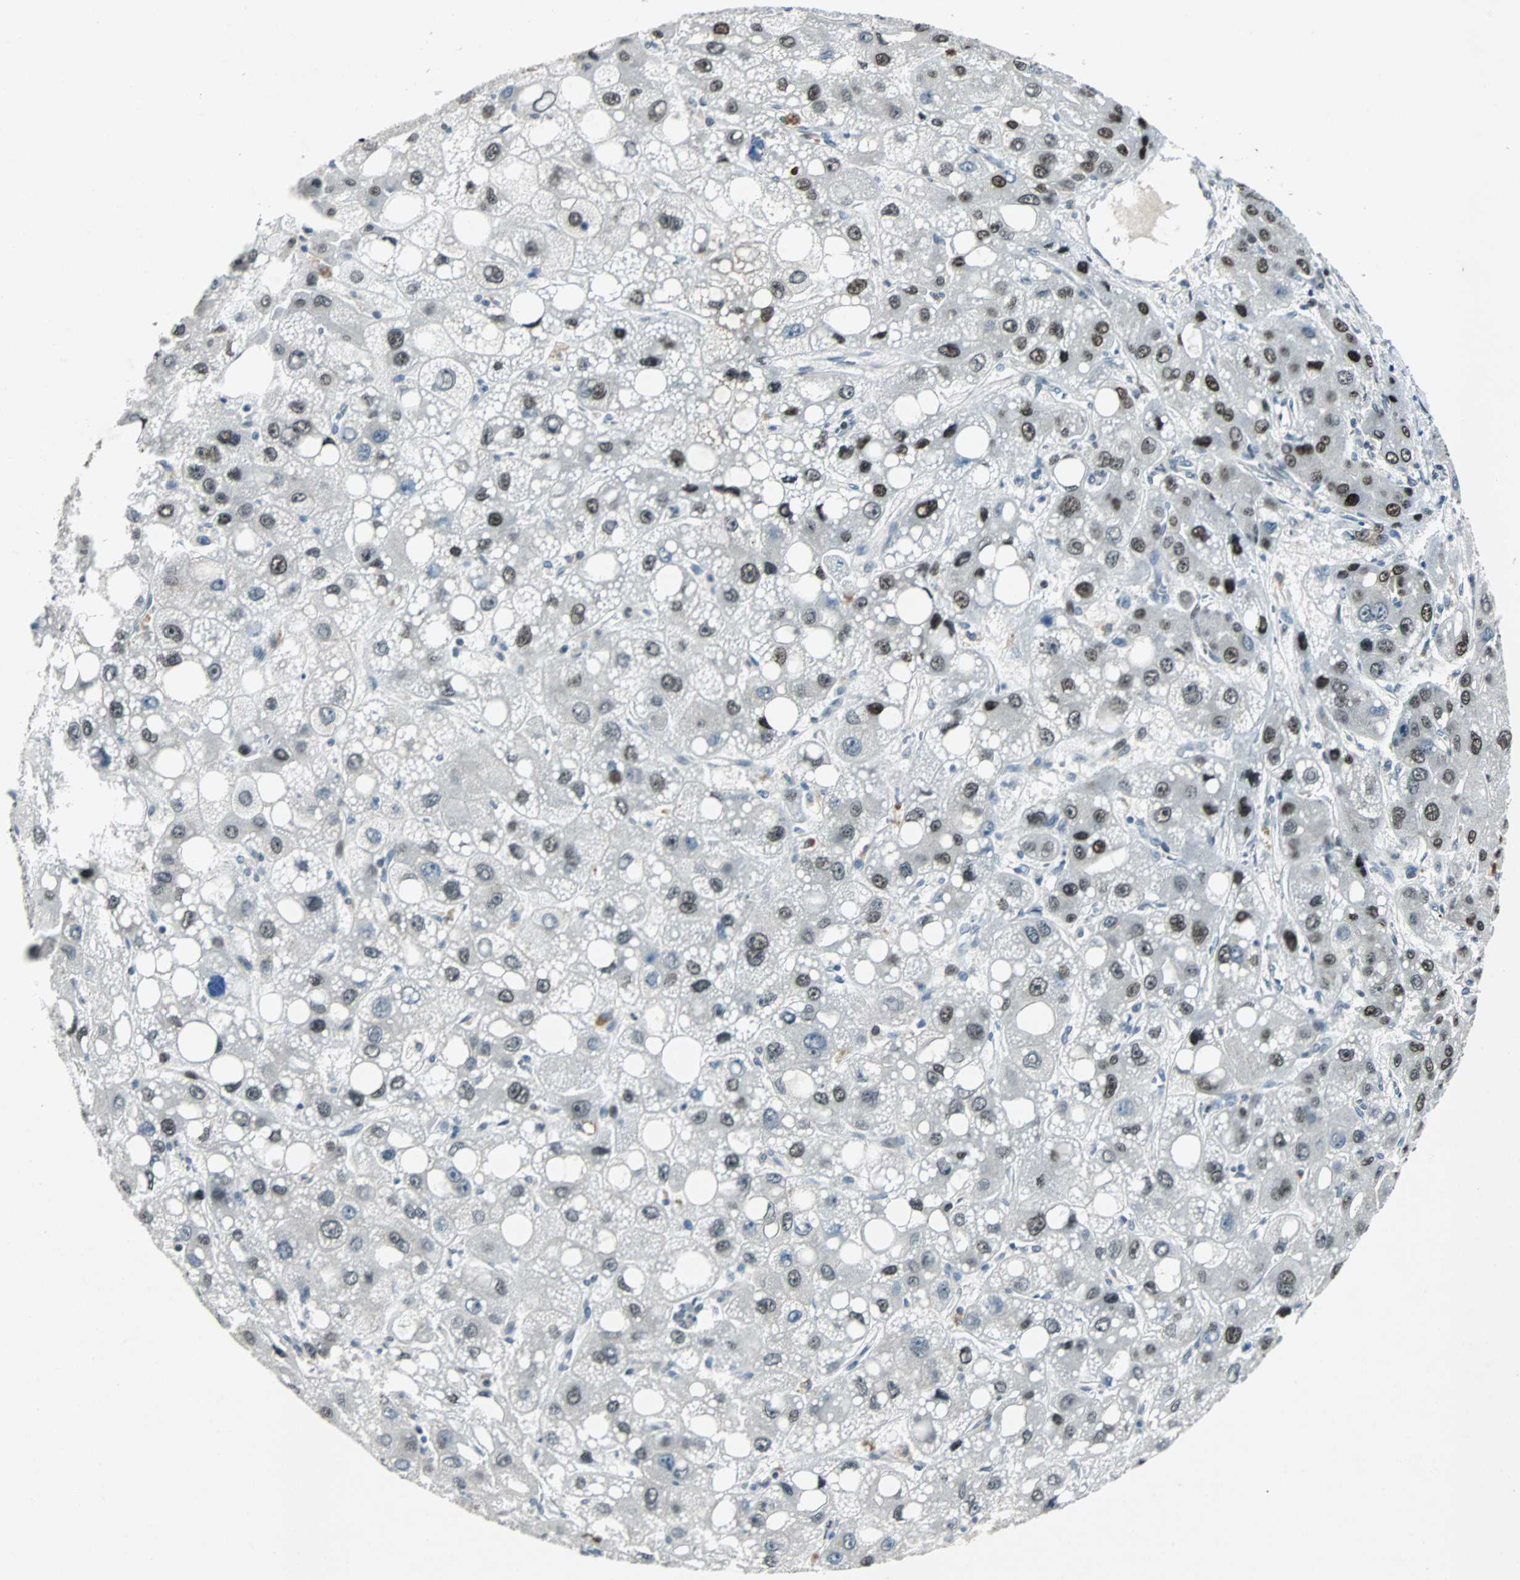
{"staining": {"intensity": "moderate", "quantity": ">75%", "location": "nuclear"}, "tissue": "liver cancer", "cell_type": "Tumor cells", "image_type": "cancer", "snomed": [{"axis": "morphology", "description": "Carcinoma, Hepatocellular, NOS"}, {"axis": "topography", "description": "Liver"}], "caption": "Liver cancer tissue exhibits moderate nuclear staining in approximately >75% of tumor cells, visualized by immunohistochemistry.", "gene": "AJUBA", "patient": {"sex": "male", "age": 55}}